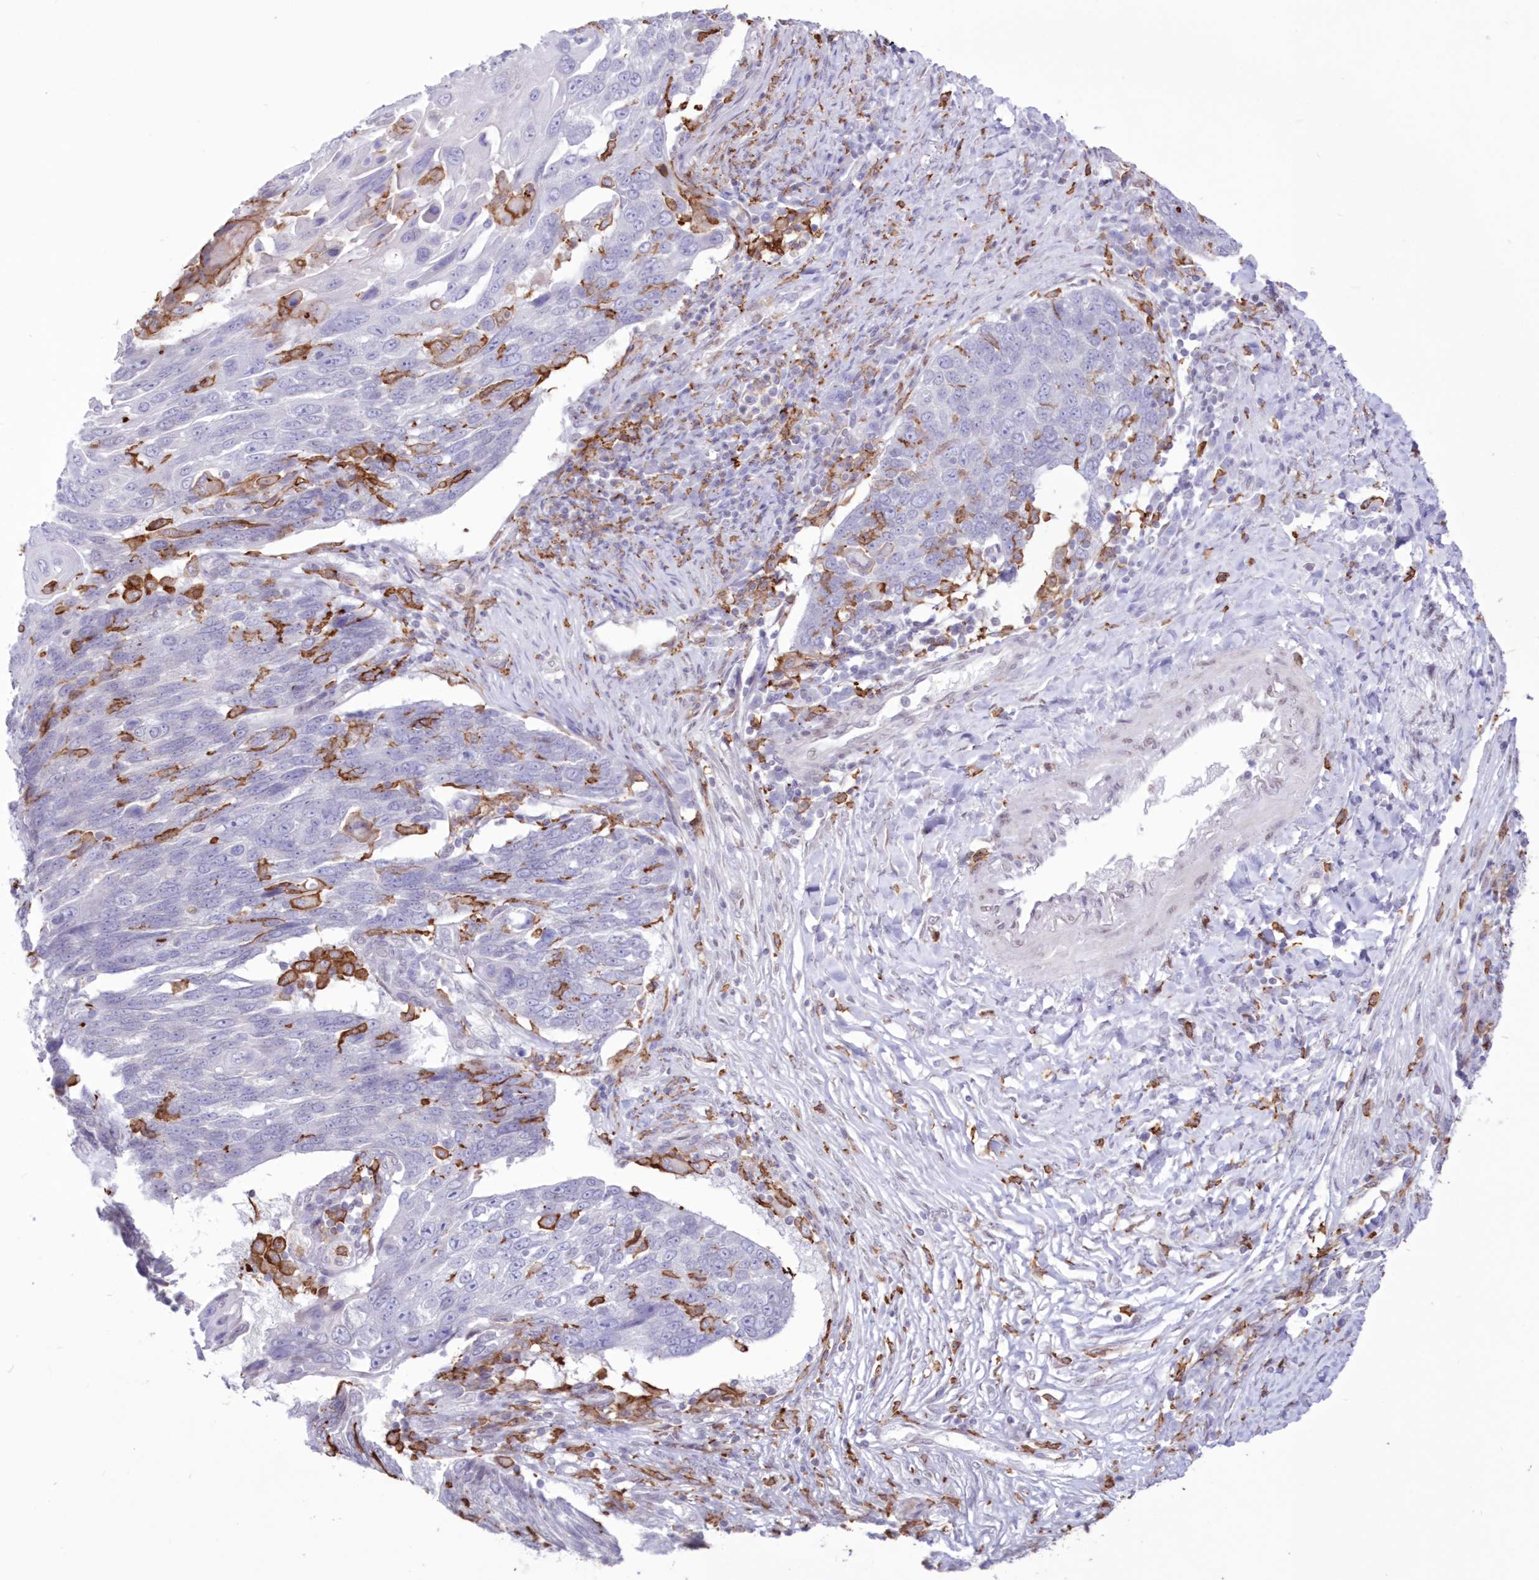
{"staining": {"intensity": "negative", "quantity": "none", "location": "none"}, "tissue": "lung cancer", "cell_type": "Tumor cells", "image_type": "cancer", "snomed": [{"axis": "morphology", "description": "Squamous cell carcinoma, NOS"}, {"axis": "topography", "description": "Lung"}], "caption": "This is a image of IHC staining of lung cancer, which shows no expression in tumor cells.", "gene": "C11orf1", "patient": {"sex": "male", "age": 66}}